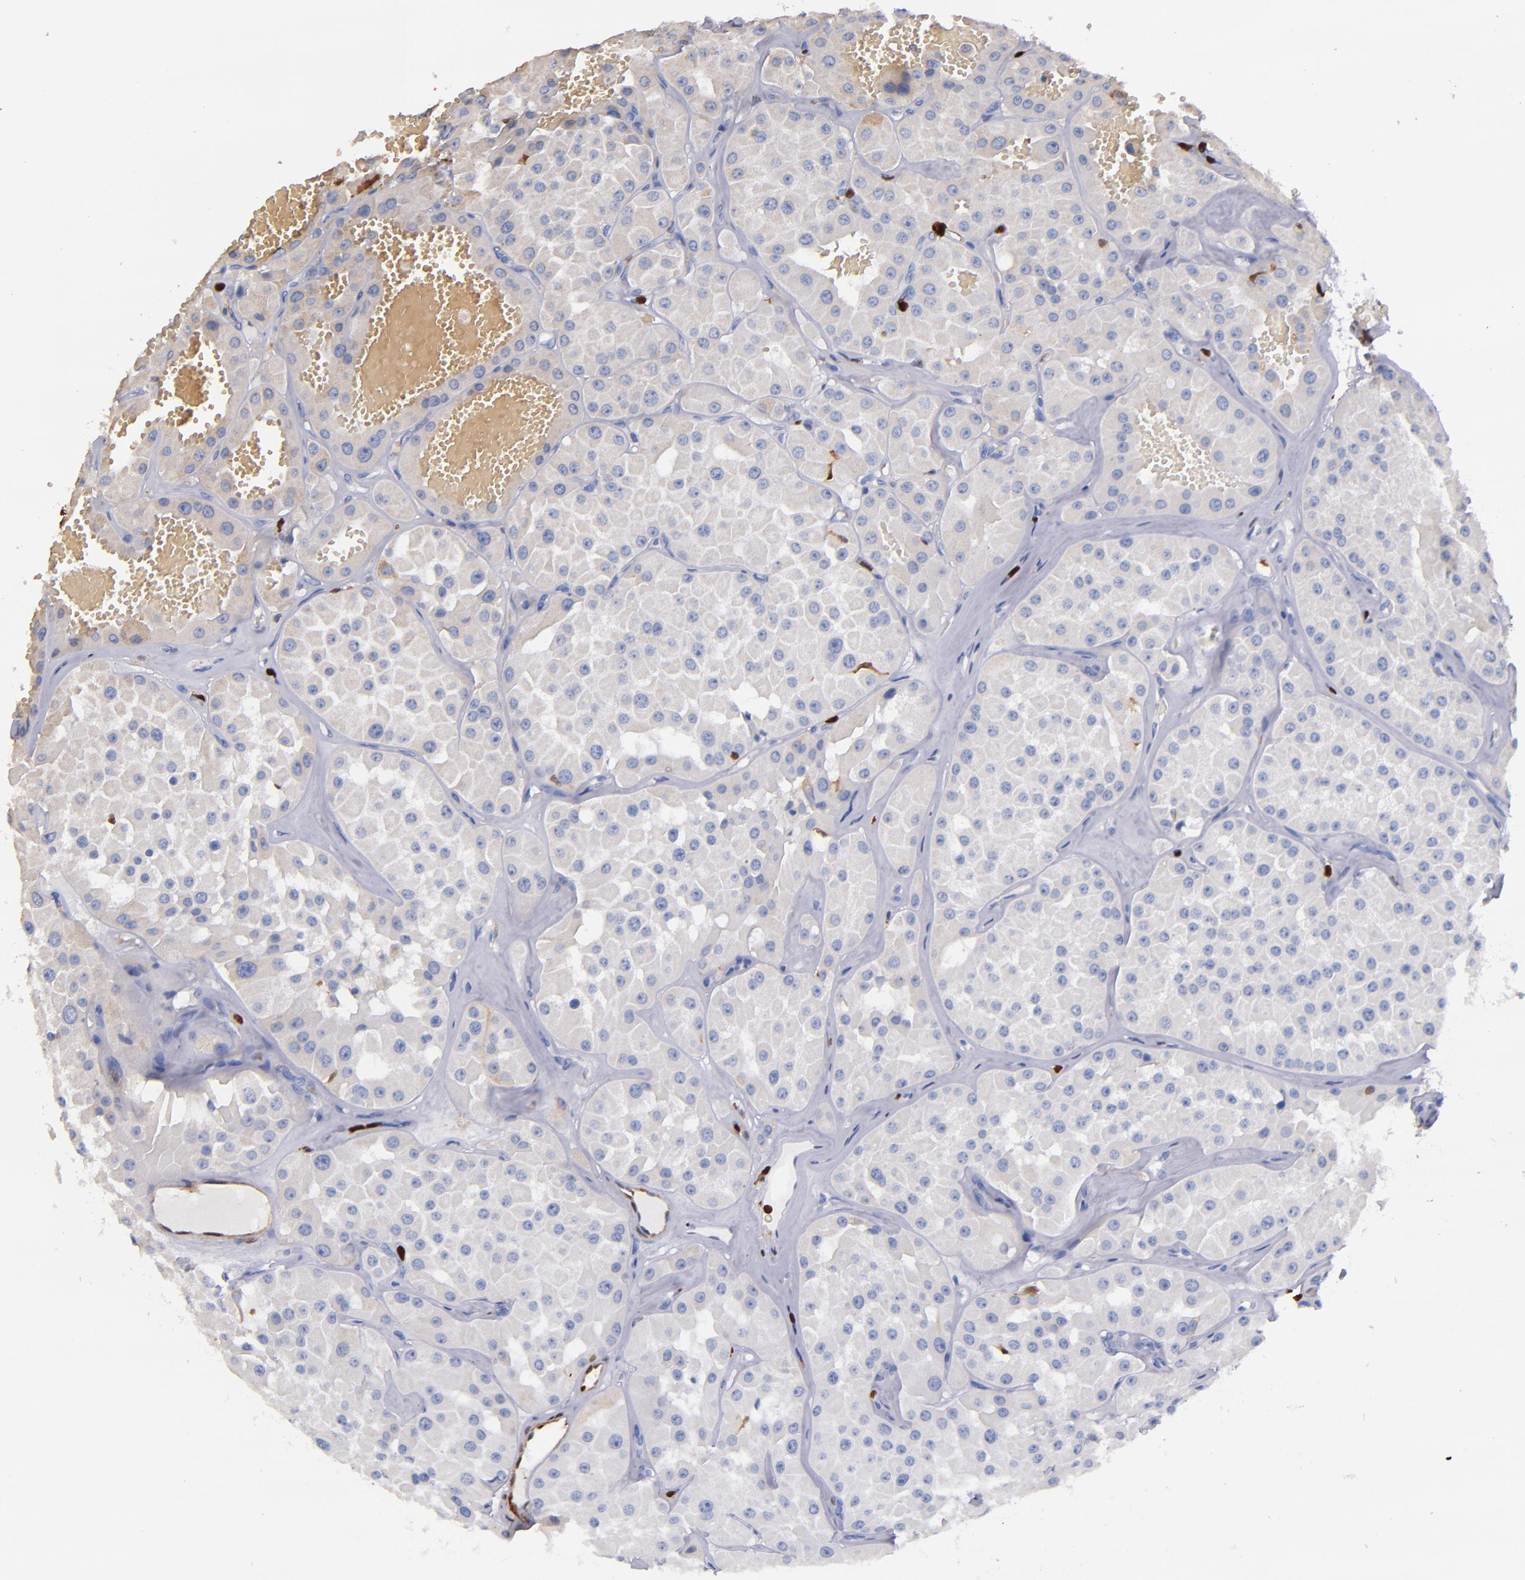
{"staining": {"intensity": "weak", "quantity": "25%-75%", "location": "cytoplasmic/membranous"}, "tissue": "renal cancer", "cell_type": "Tumor cells", "image_type": "cancer", "snomed": [{"axis": "morphology", "description": "Adenocarcinoma, uncertain malignant potential"}, {"axis": "topography", "description": "Kidney"}], "caption": "This image exhibits adenocarcinoma,  uncertain malignant potential (renal) stained with IHC to label a protein in brown. The cytoplasmic/membranous of tumor cells show weak positivity for the protein. Nuclei are counter-stained blue.", "gene": "S100A4", "patient": {"sex": "male", "age": 63}}